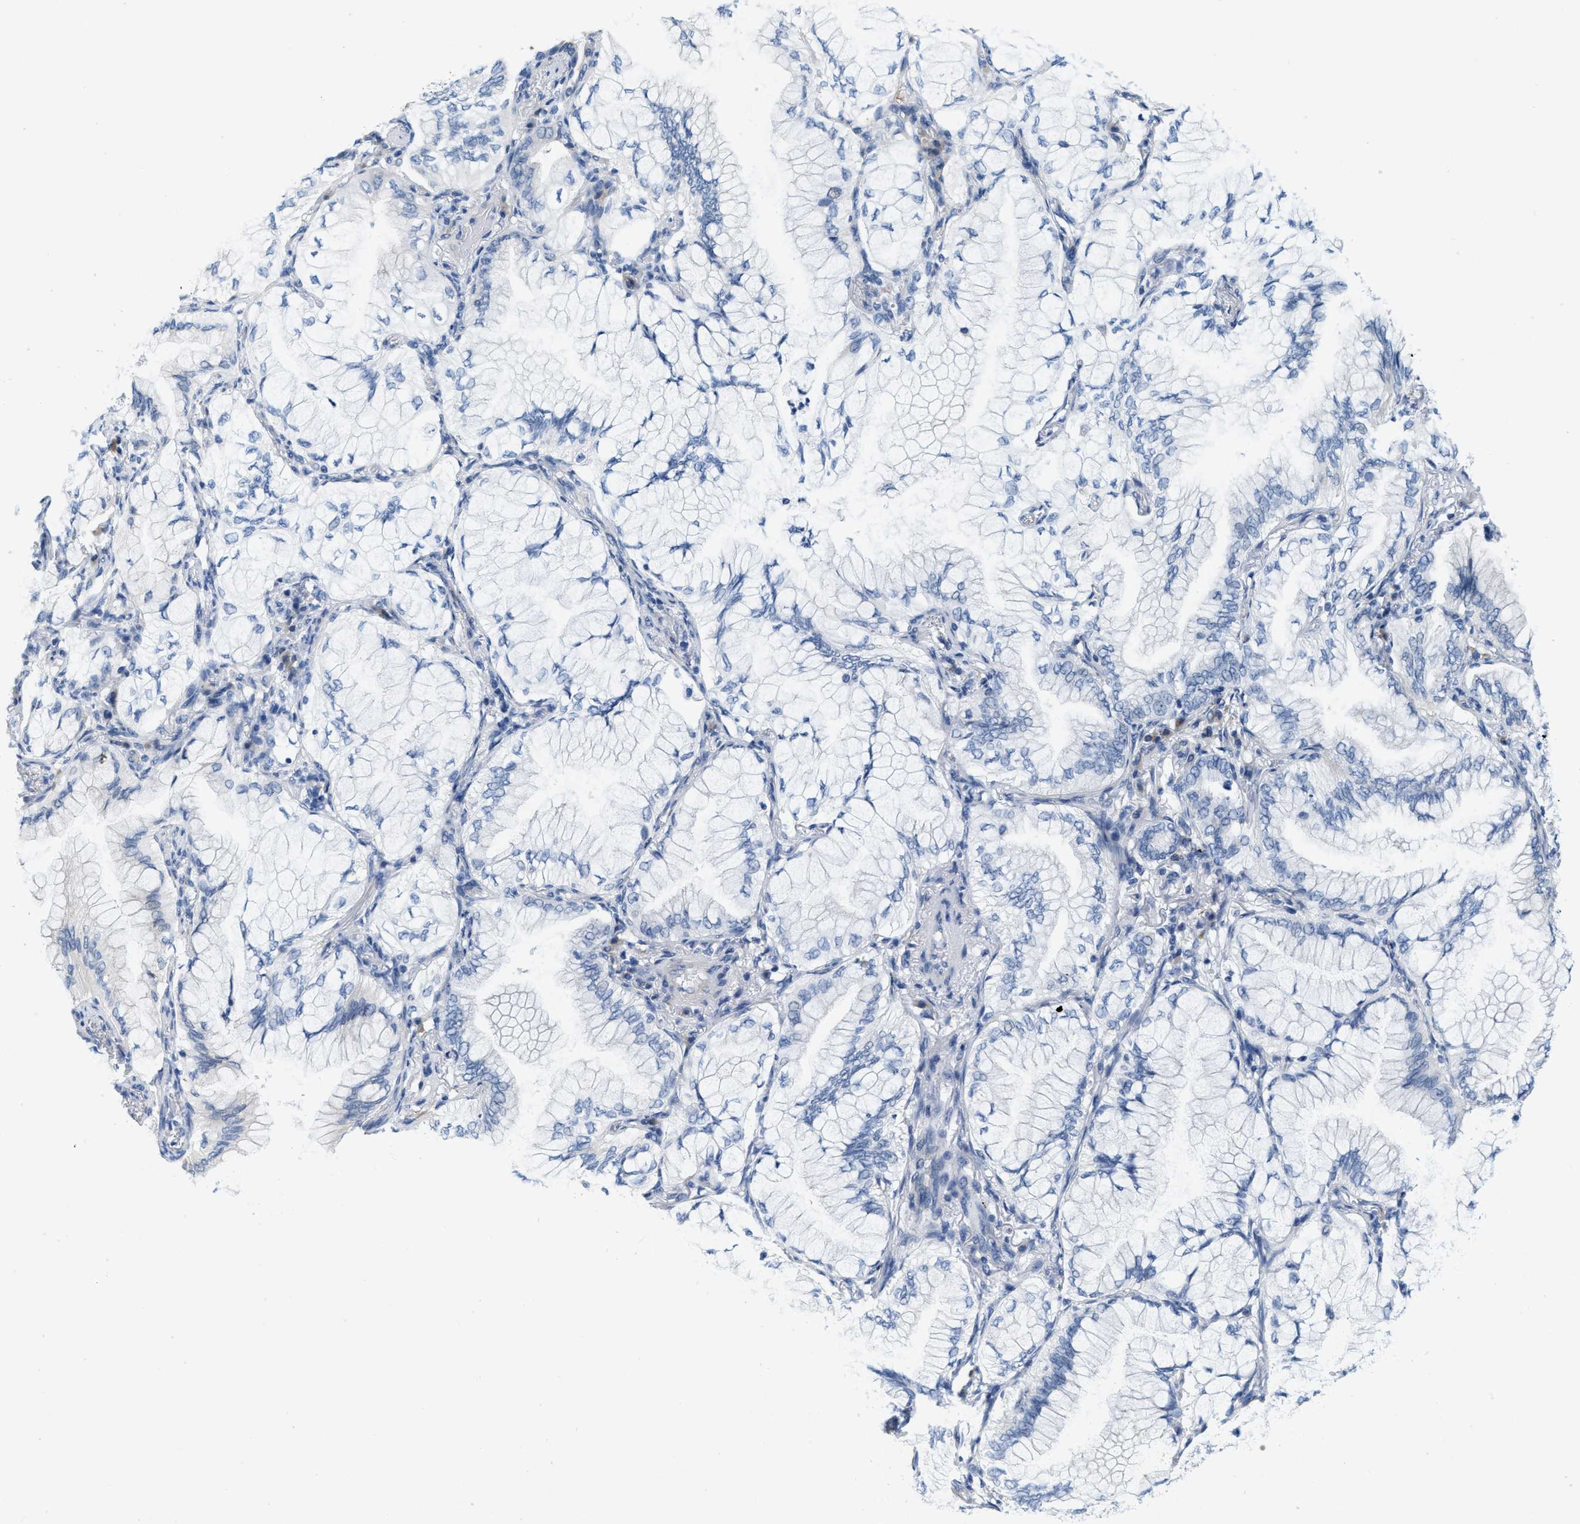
{"staining": {"intensity": "negative", "quantity": "none", "location": "none"}, "tissue": "lung cancer", "cell_type": "Tumor cells", "image_type": "cancer", "snomed": [{"axis": "morphology", "description": "Adenocarcinoma, NOS"}, {"axis": "topography", "description": "Lung"}], "caption": "The micrograph demonstrates no significant expression in tumor cells of lung cancer.", "gene": "ABCB11", "patient": {"sex": "female", "age": 70}}